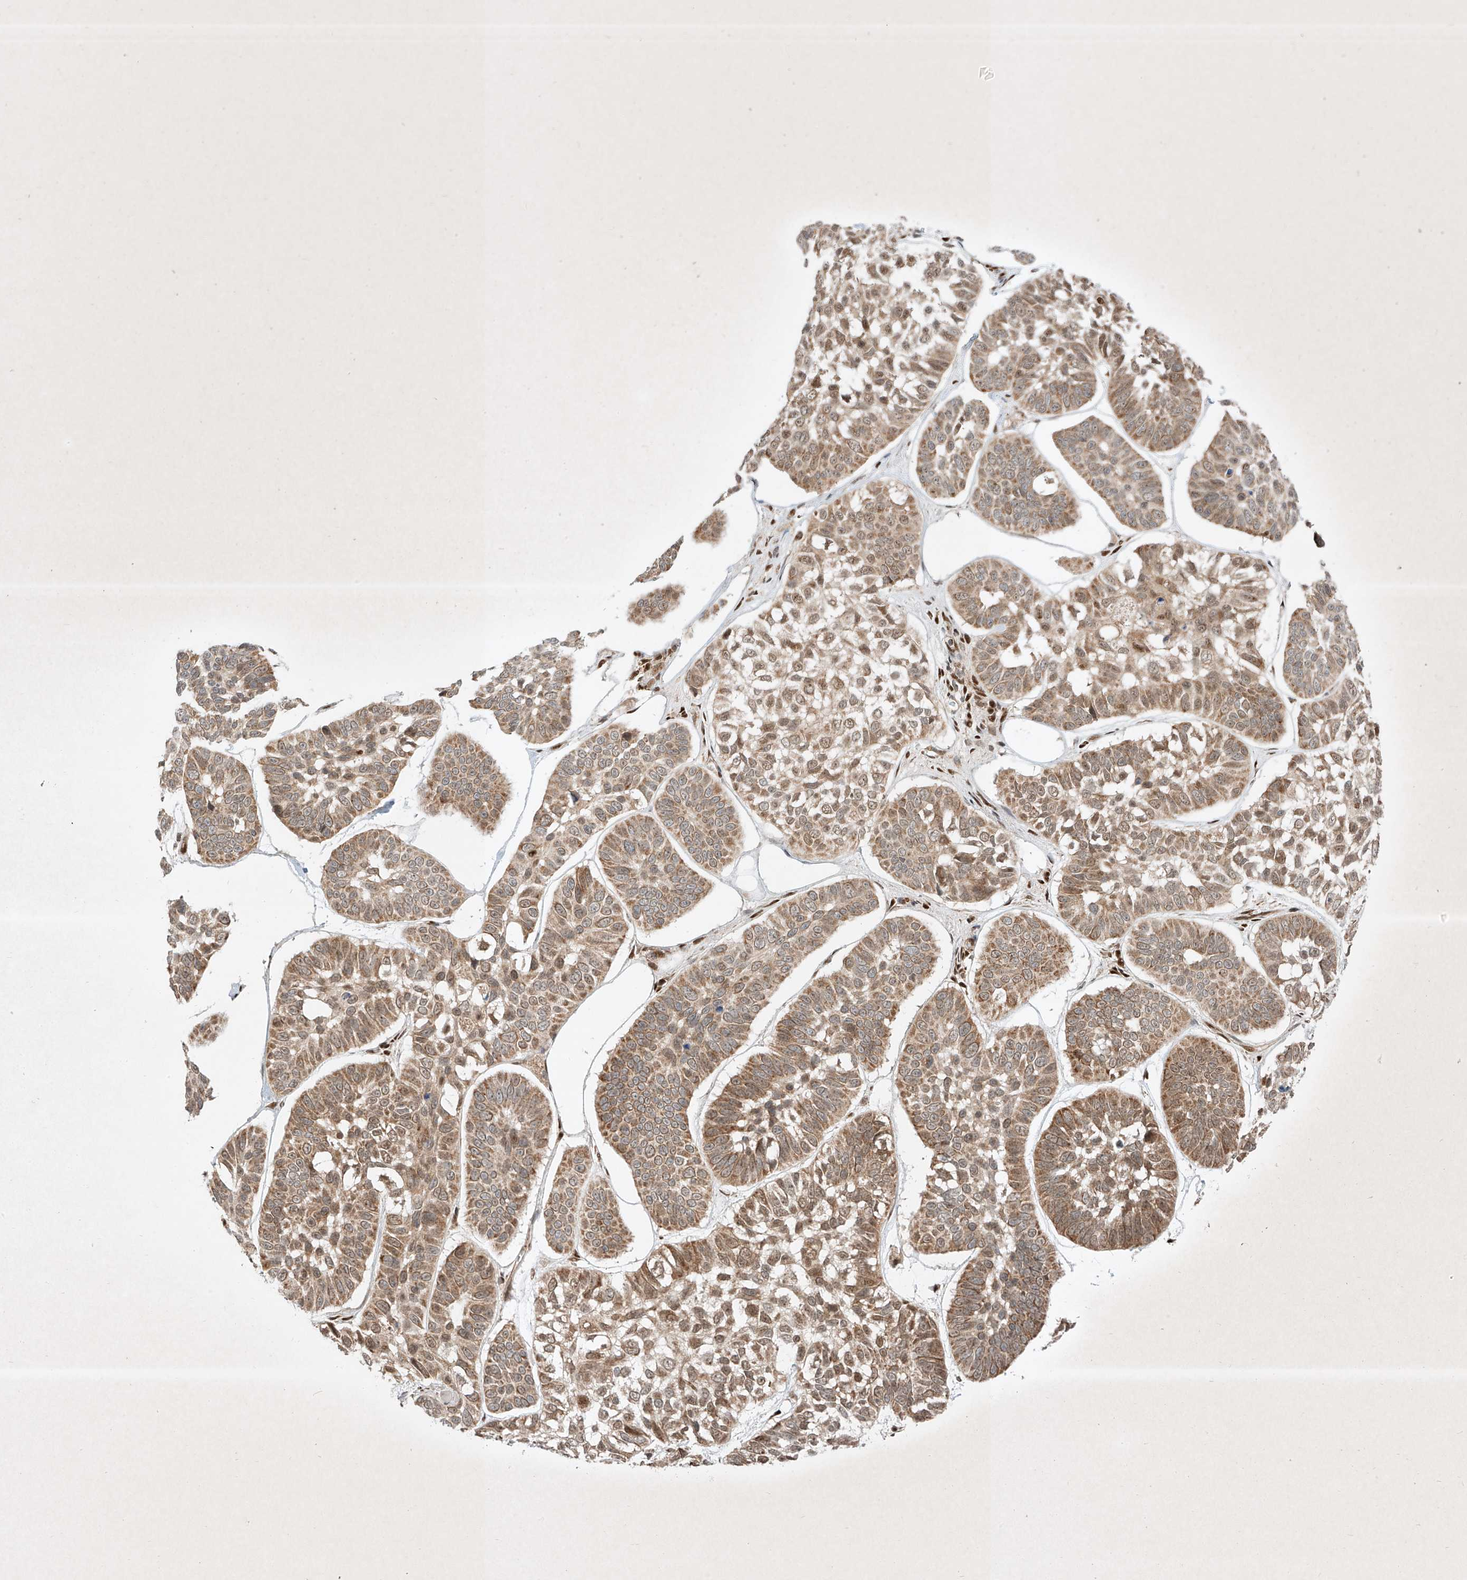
{"staining": {"intensity": "moderate", "quantity": ">75%", "location": "cytoplasmic/membranous,nuclear"}, "tissue": "skin cancer", "cell_type": "Tumor cells", "image_type": "cancer", "snomed": [{"axis": "morphology", "description": "Basal cell carcinoma"}, {"axis": "topography", "description": "Skin"}], "caption": "Protein staining of basal cell carcinoma (skin) tissue reveals moderate cytoplasmic/membranous and nuclear positivity in approximately >75% of tumor cells.", "gene": "EPG5", "patient": {"sex": "male", "age": 62}}